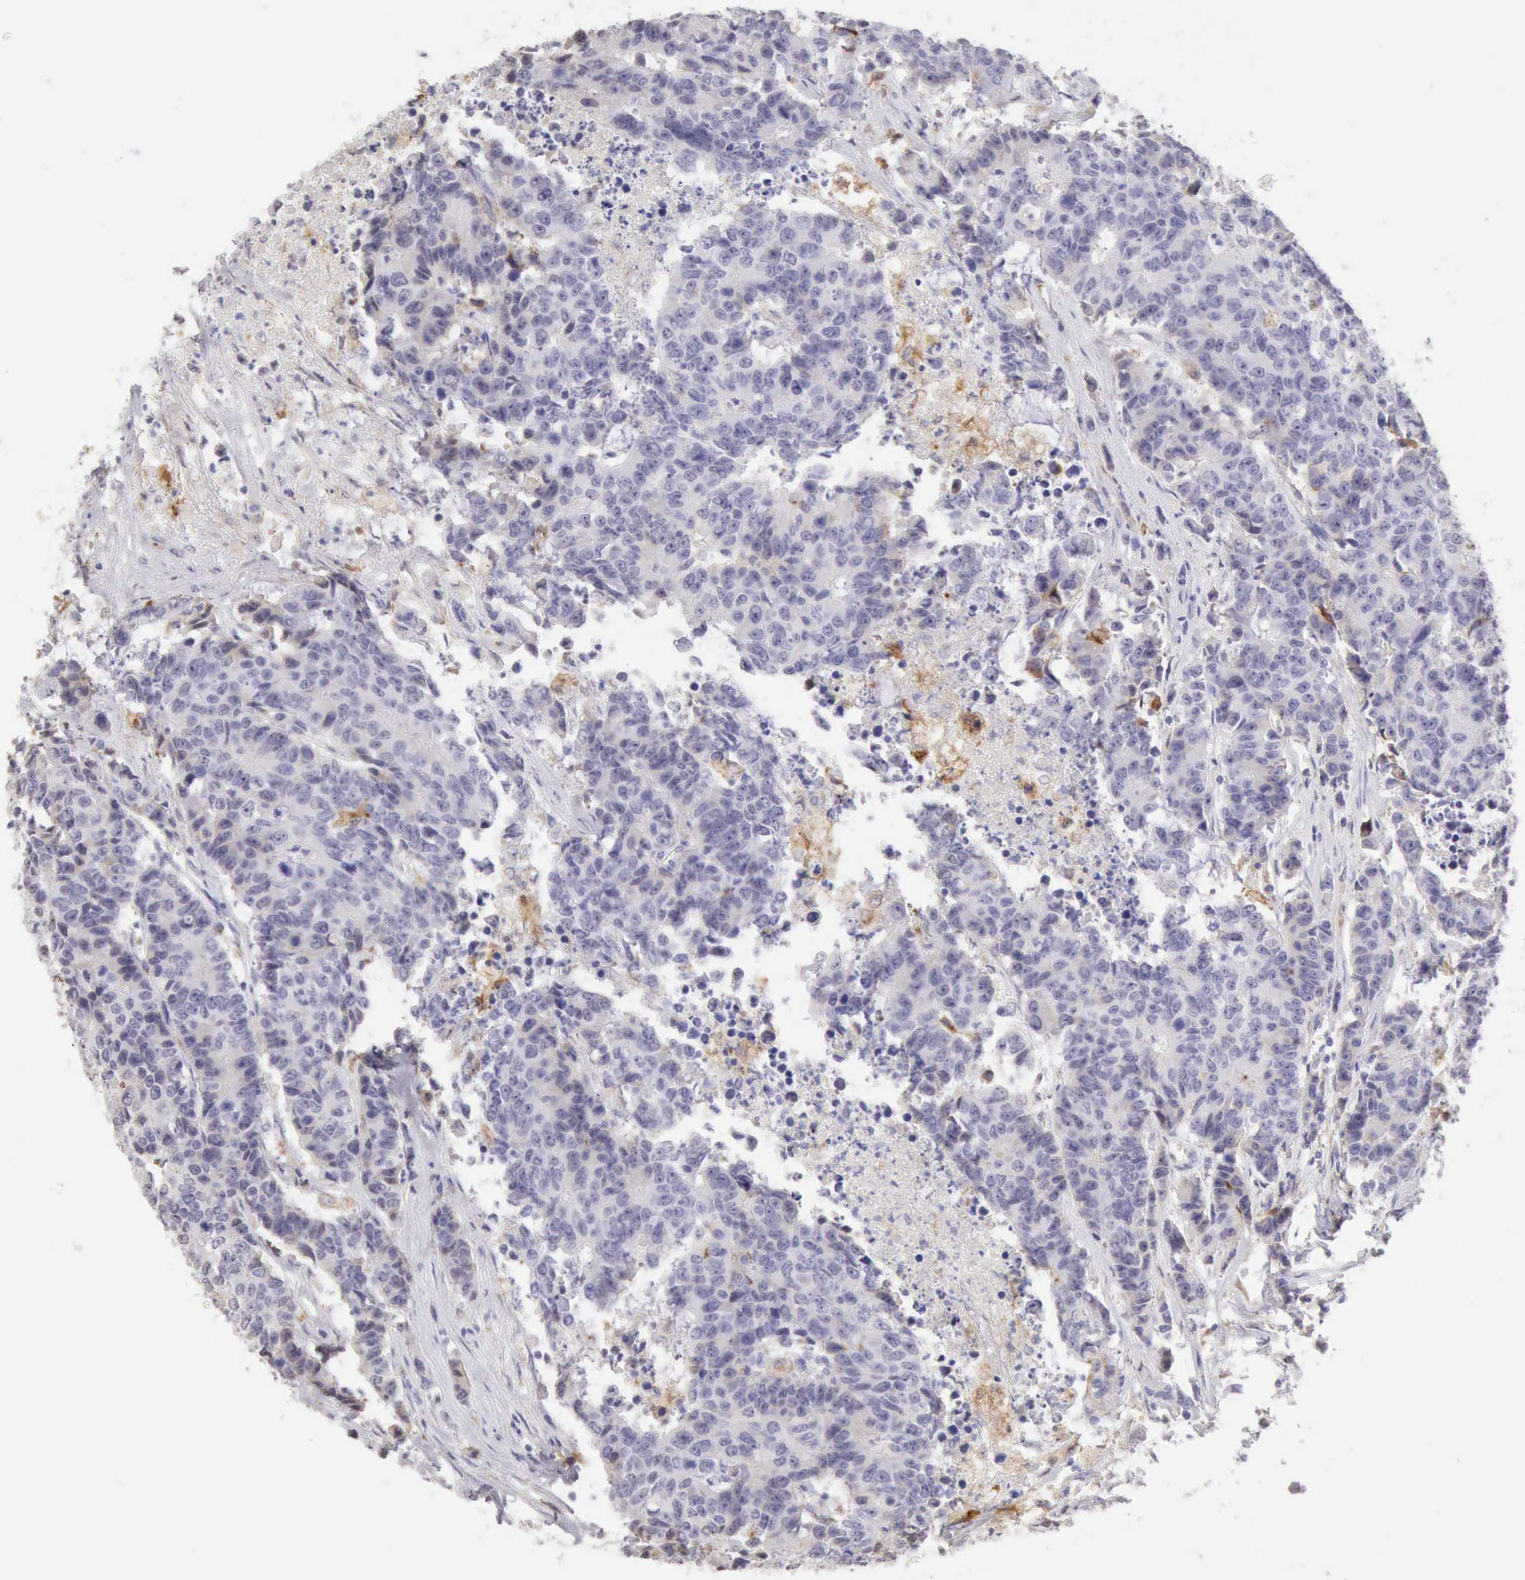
{"staining": {"intensity": "moderate", "quantity": "<25%", "location": "cytoplasmic/membranous"}, "tissue": "colorectal cancer", "cell_type": "Tumor cells", "image_type": "cancer", "snomed": [{"axis": "morphology", "description": "Adenocarcinoma, NOS"}, {"axis": "topography", "description": "Colon"}], "caption": "Immunohistochemical staining of colorectal cancer demonstrates low levels of moderate cytoplasmic/membranous protein expression in approximately <25% of tumor cells.", "gene": "RNASE1", "patient": {"sex": "female", "age": 86}}